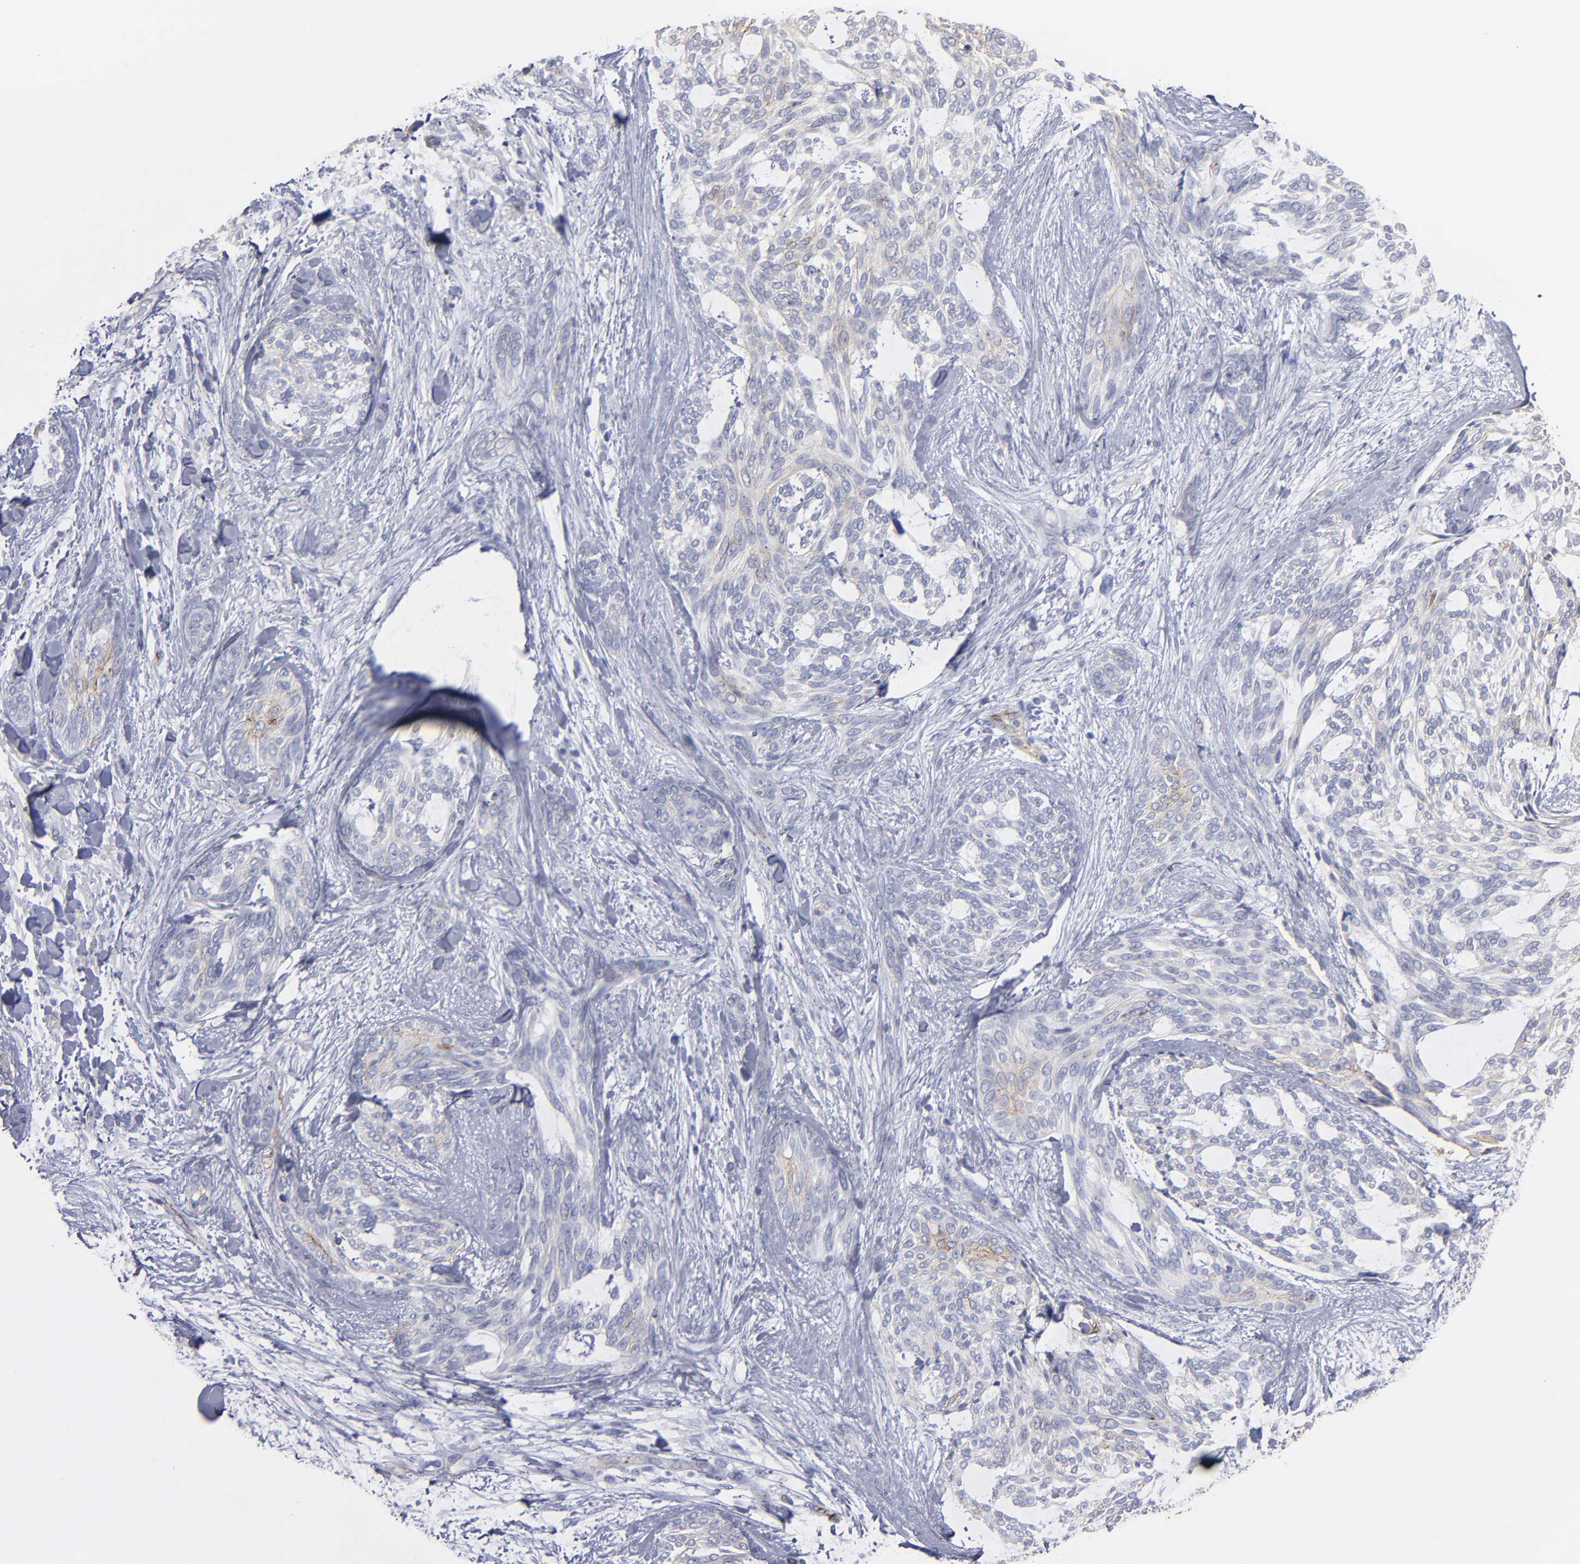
{"staining": {"intensity": "weak", "quantity": "<25%", "location": "cytoplasmic/membranous"}, "tissue": "skin cancer", "cell_type": "Tumor cells", "image_type": "cancer", "snomed": [{"axis": "morphology", "description": "Normal tissue, NOS"}, {"axis": "morphology", "description": "Basal cell carcinoma"}, {"axis": "topography", "description": "Skin"}], "caption": "Image shows no significant protein expression in tumor cells of skin cancer (basal cell carcinoma). The staining is performed using DAB brown chromogen with nuclei counter-stained in using hematoxylin.", "gene": "TM4SF1", "patient": {"sex": "female", "age": 71}}